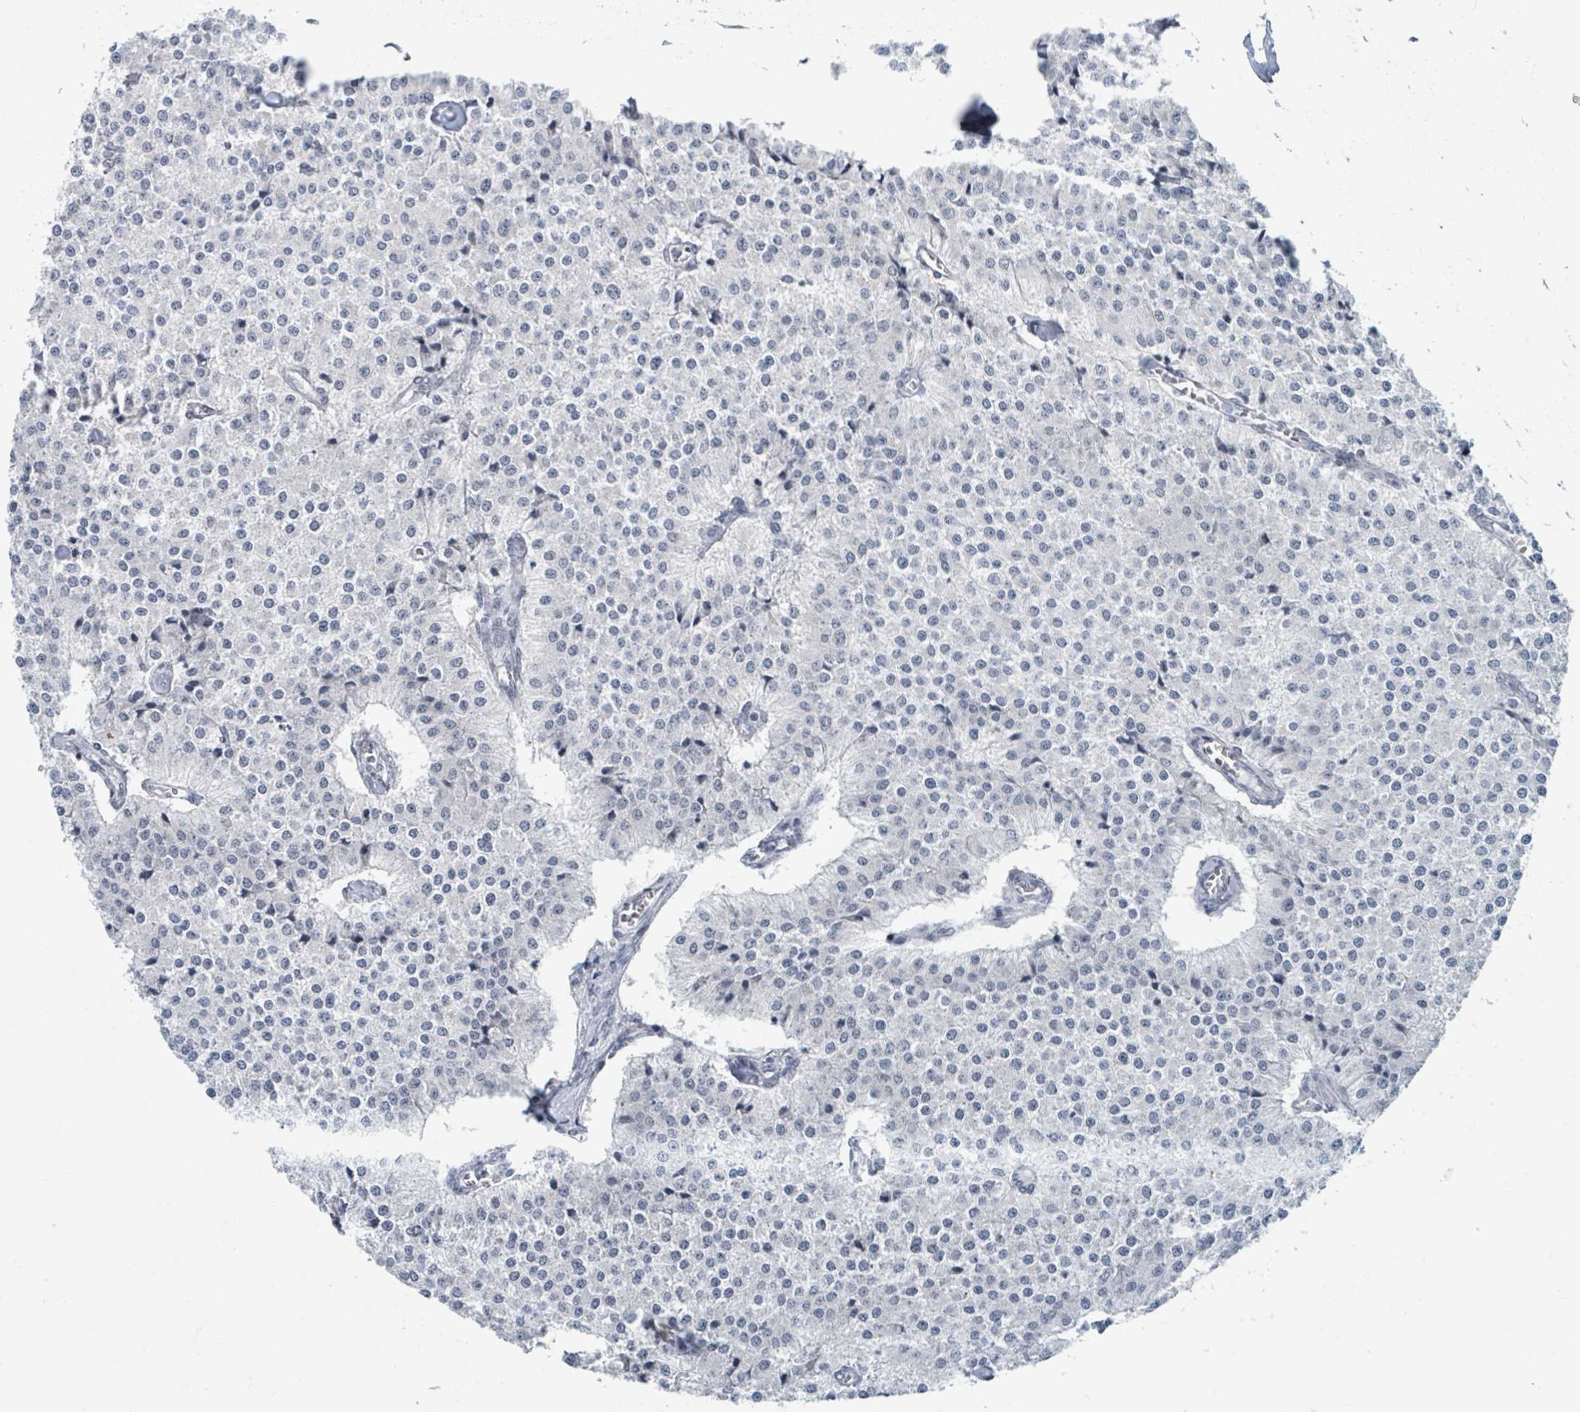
{"staining": {"intensity": "strong", "quantity": "<25%", "location": "nuclear"}, "tissue": "carcinoid", "cell_type": "Tumor cells", "image_type": "cancer", "snomed": [{"axis": "morphology", "description": "Carcinoid, malignant, NOS"}, {"axis": "topography", "description": "Colon"}], "caption": "Protein expression analysis of carcinoid displays strong nuclear staining in approximately <25% of tumor cells.", "gene": "EHMT2", "patient": {"sex": "female", "age": 52}}